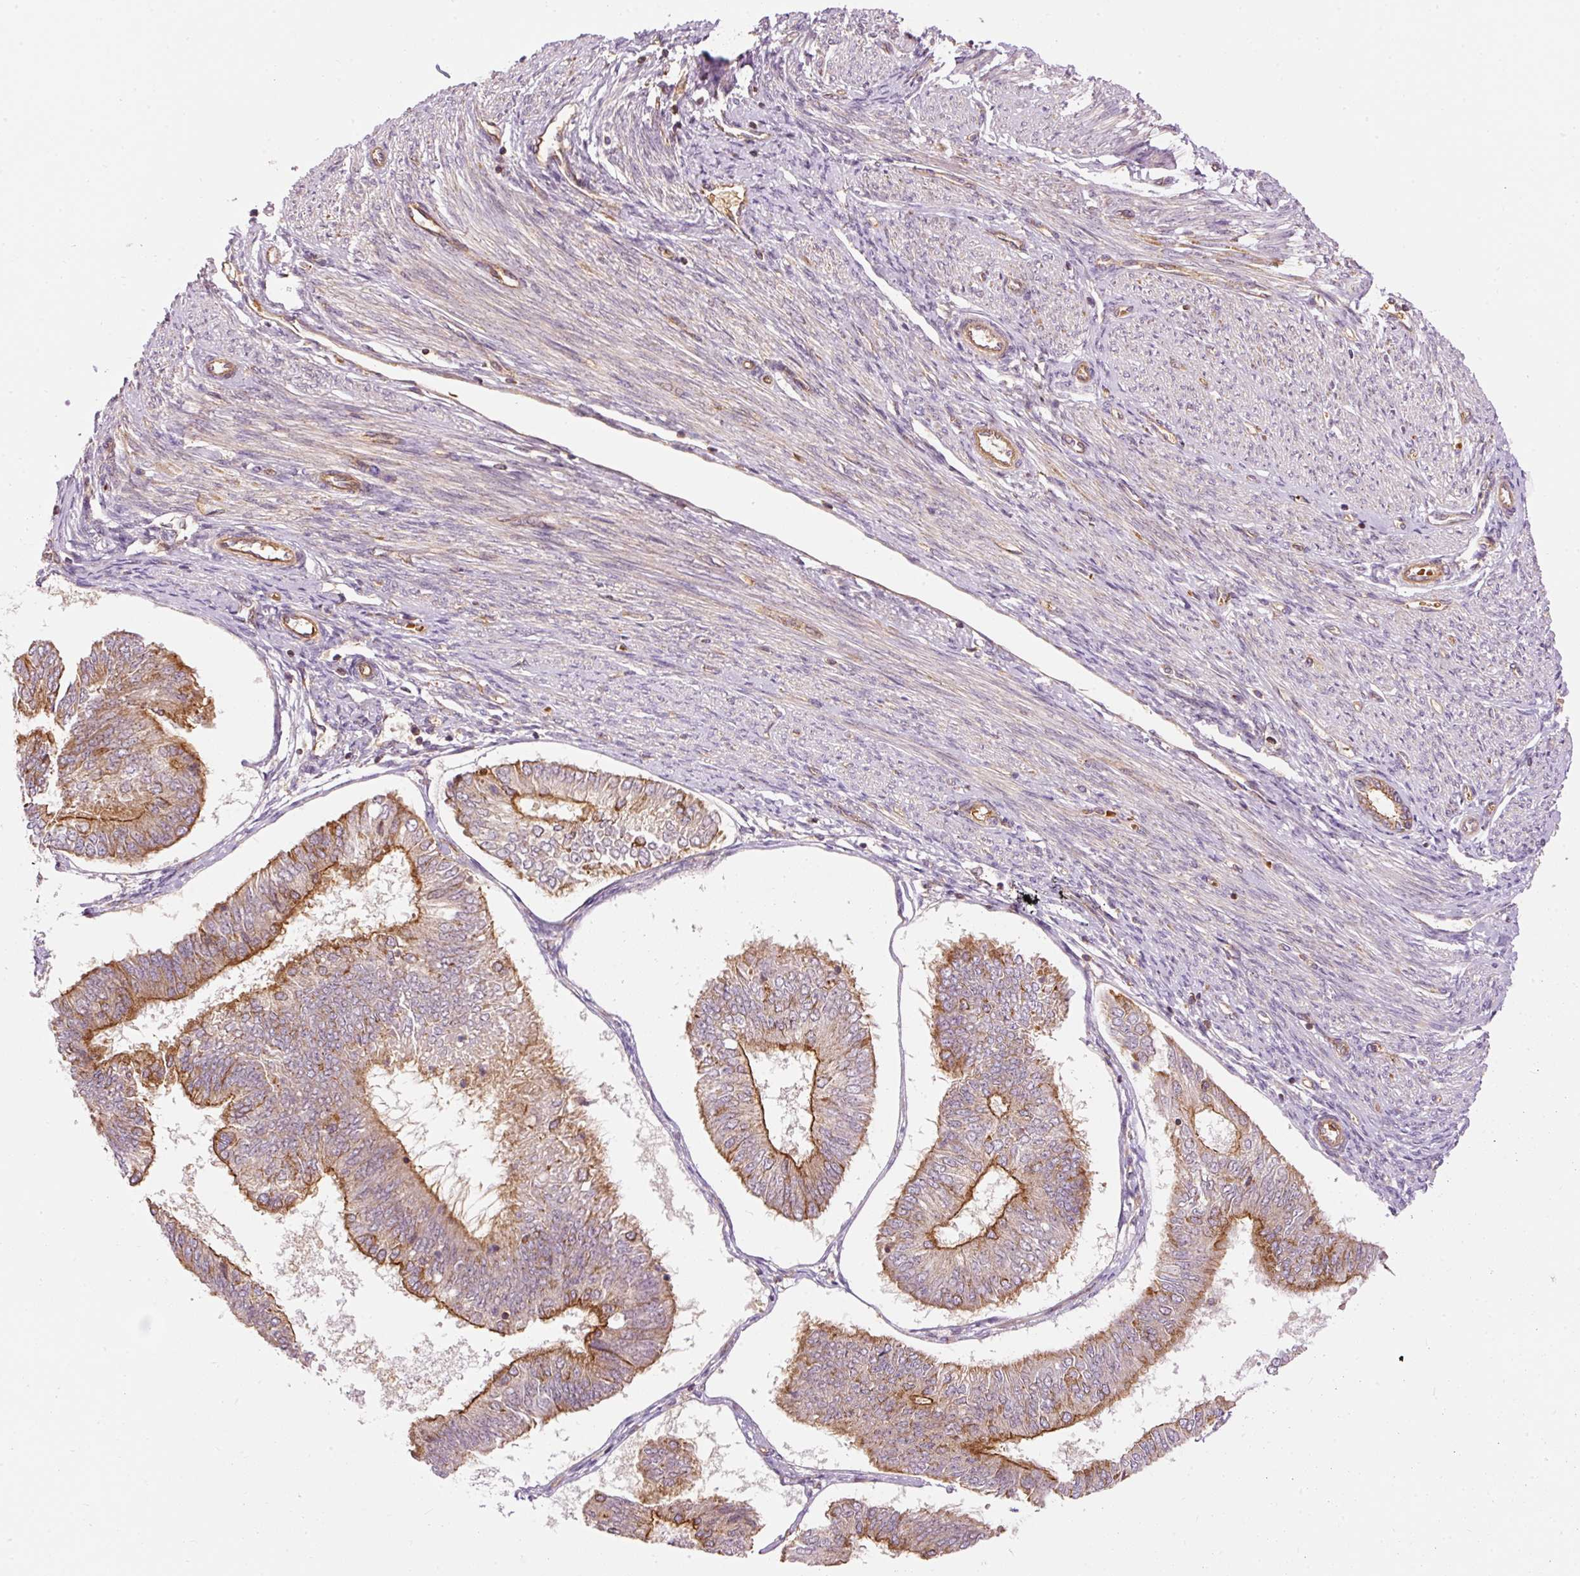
{"staining": {"intensity": "moderate", "quantity": ">75%", "location": "cytoplasmic/membranous"}, "tissue": "endometrial cancer", "cell_type": "Tumor cells", "image_type": "cancer", "snomed": [{"axis": "morphology", "description": "Adenocarcinoma, NOS"}, {"axis": "topography", "description": "Endometrium"}], "caption": "DAB immunohistochemical staining of human endometrial cancer displays moderate cytoplasmic/membranous protein staining in approximately >75% of tumor cells.", "gene": "ADCY4", "patient": {"sex": "female", "age": 58}}